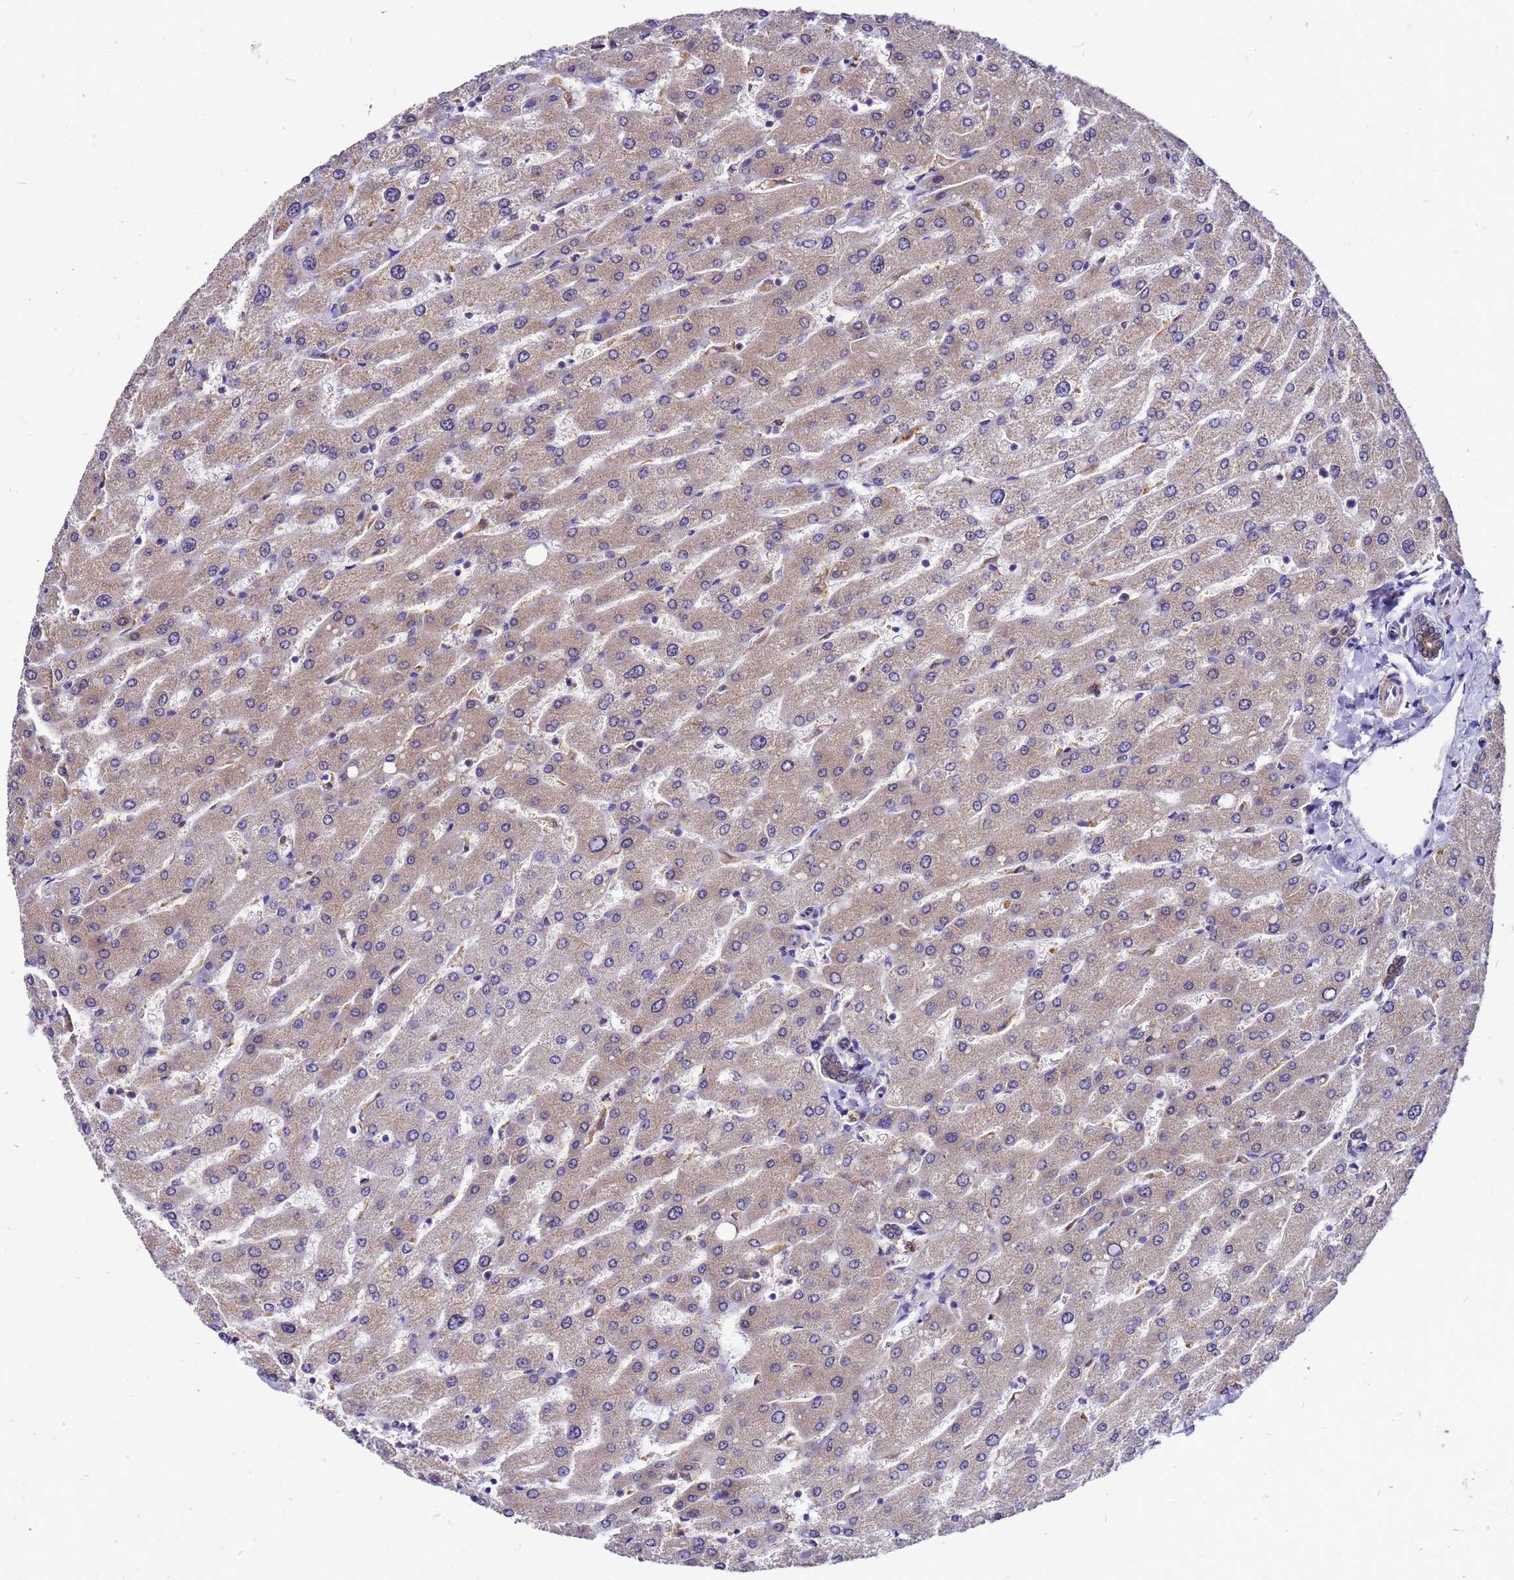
{"staining": {"intensity": "weak", "quantity": "25%-75%", "location": "cytoplasmic/membranous"}, "tissue": "liver", "cell_type": "Cholangiocytes", "image_type": "normal", "snomed": [{"axis": "morphology", "description": "Normal tissue, NOS"}, {"axis": "topography", "description": "Liver"}], "caption": "Brown immunohistochemical staining in normal liver displays weak cytoplasmic/membranous staining in about 25%-75% of cholangiocytes.", "gene": "DUSP23", "patient": {"sex": "male", "age": 55}}